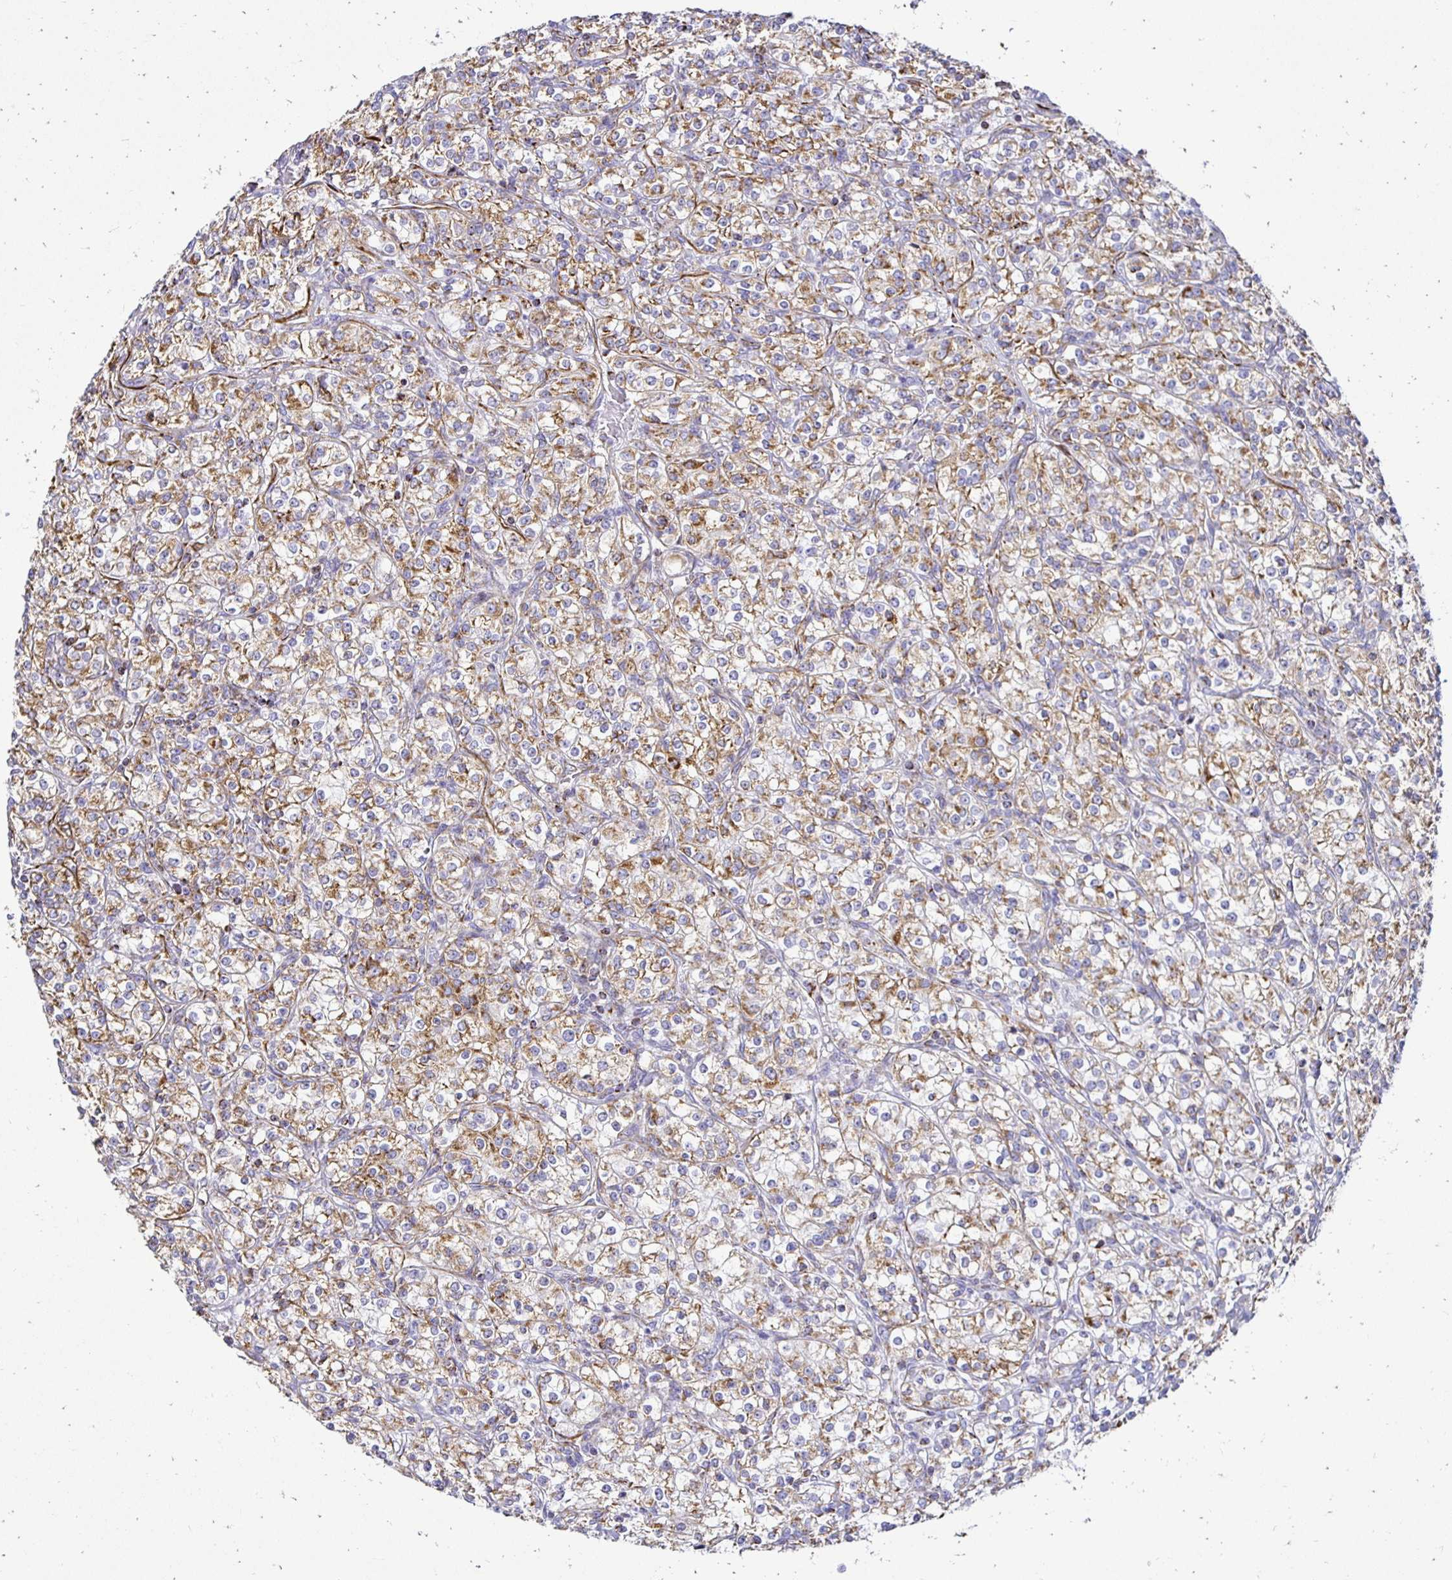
{"staining": {"intensity": "moderate", "quantity": ">75%", "location": "cytoplasmic/membranous"}, "tissue": "renal cancer", "cell_type": "Tumor cells", "image_type": "cancer", "snomed": [{"axis": "morphology", "description": "Adenocarcinoma, NOS"}, {"axis": "topography", "description": "Kidney"}], "caption": "Immunohistochemical staining of adenocarcinoma (renal) exhibits medium levels of moderate cytoplasmic/membranous positivity in about >75% of tumor cells. The staining was performed using DAB (3,3'-diaminobenzidine) to visualize the protein expression in brown, while the nuclei were stained in blue with hematoxylin (Magnification: 20x).", "gene": "PLAAT2", "patient": {"sex": "male", "age": 77}}